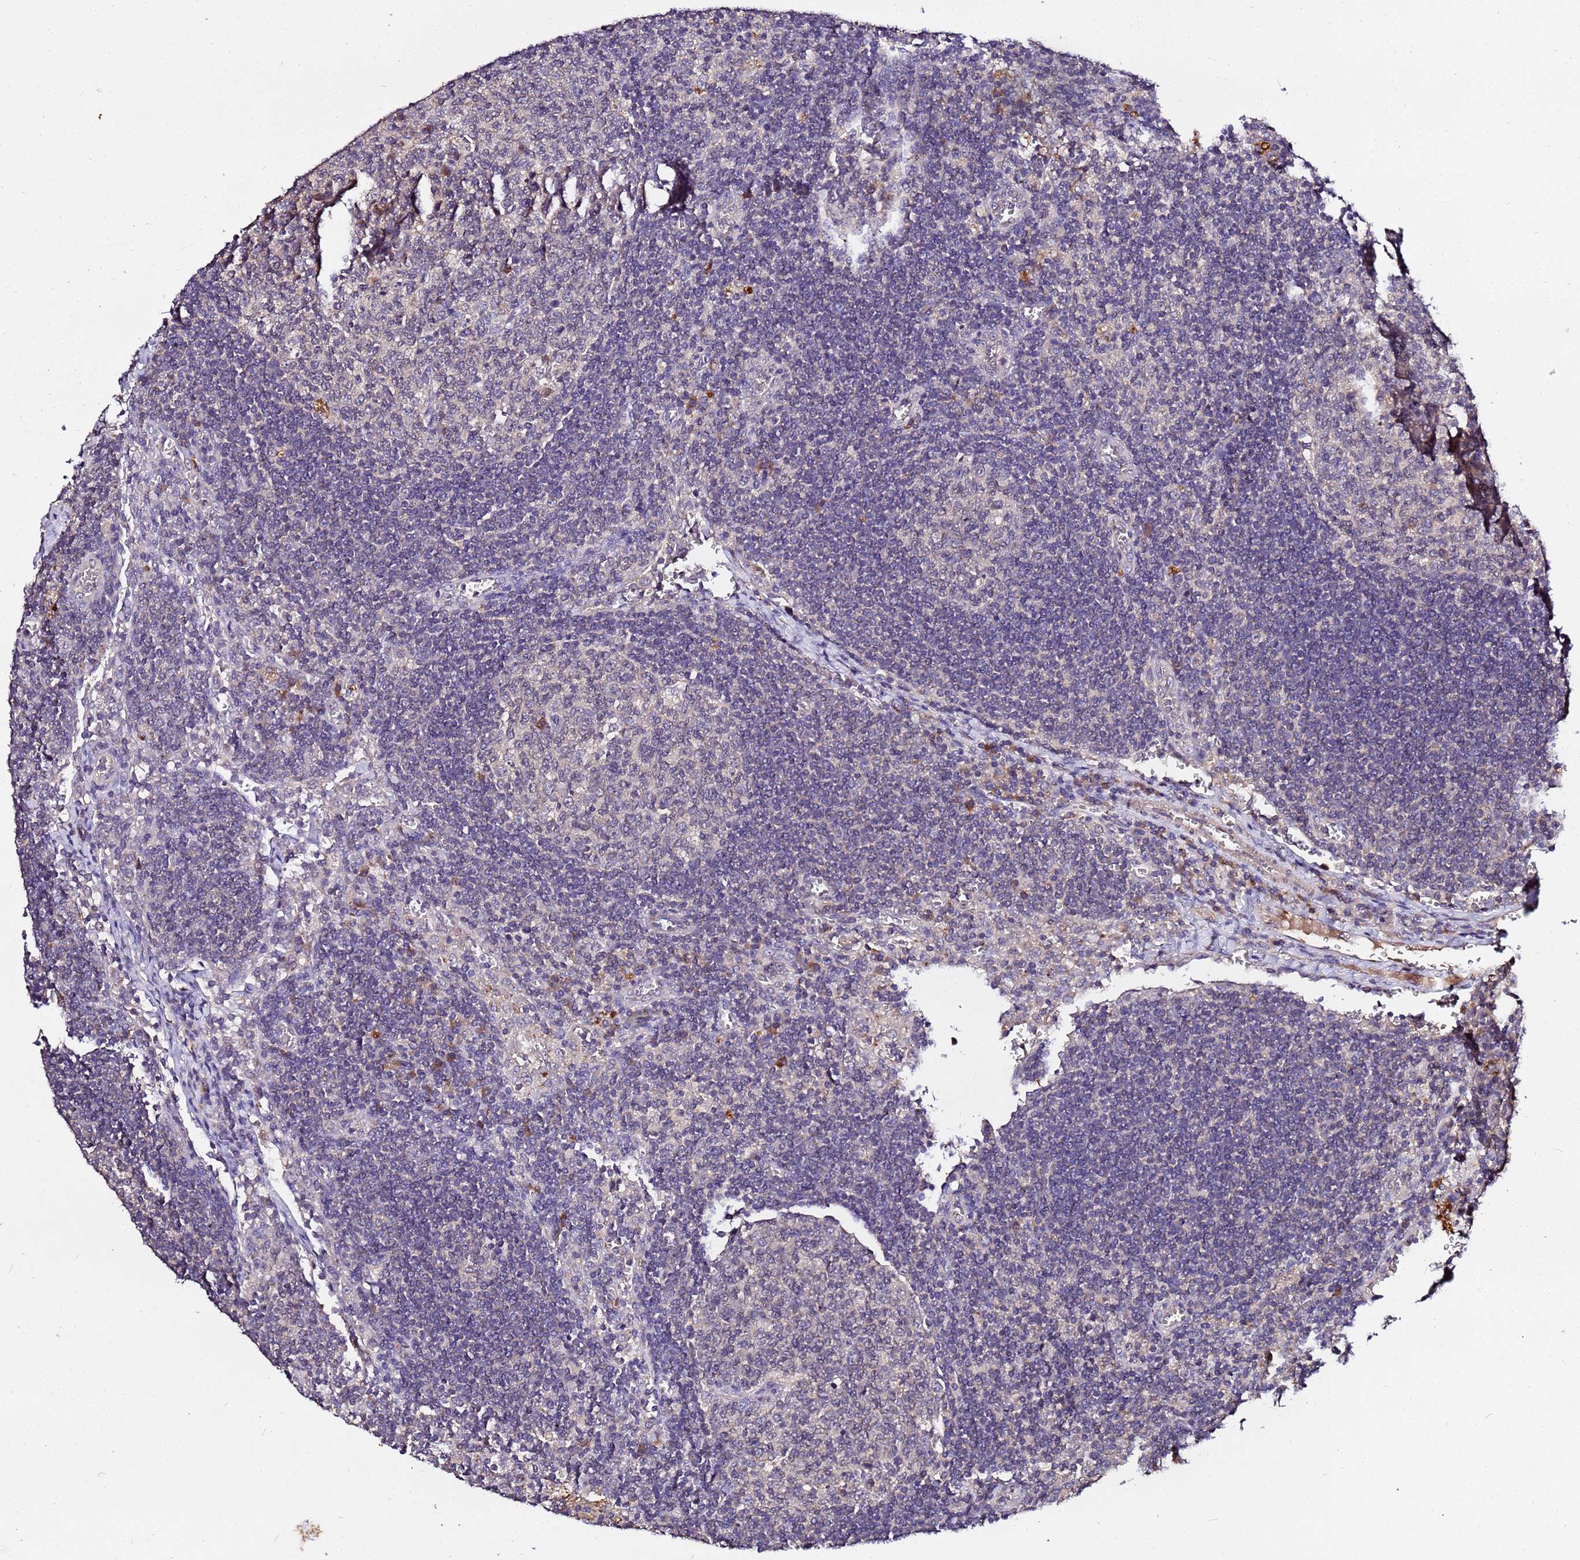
{"staining": {"intensity": "negative", "quantity": "none", "location": "none"}, "tissue": "lymph node", "cell_type": "Germinal center cells", "image_type": "normal", "snomed": [{"axis": "morphology", "description": "Normal tissue, NOS"}, {"axis": "topography", "description": "Lymph node"}], "caption": "This histopathology image is of benign lymph node stained with immunohistochemistry (IHC) to label a protein in brown with the nuclei are counter-stained blue. There is no staining in germinal center cells.", "gene": "MTERF1", "patient": {"sex": "female", "age": 73}}